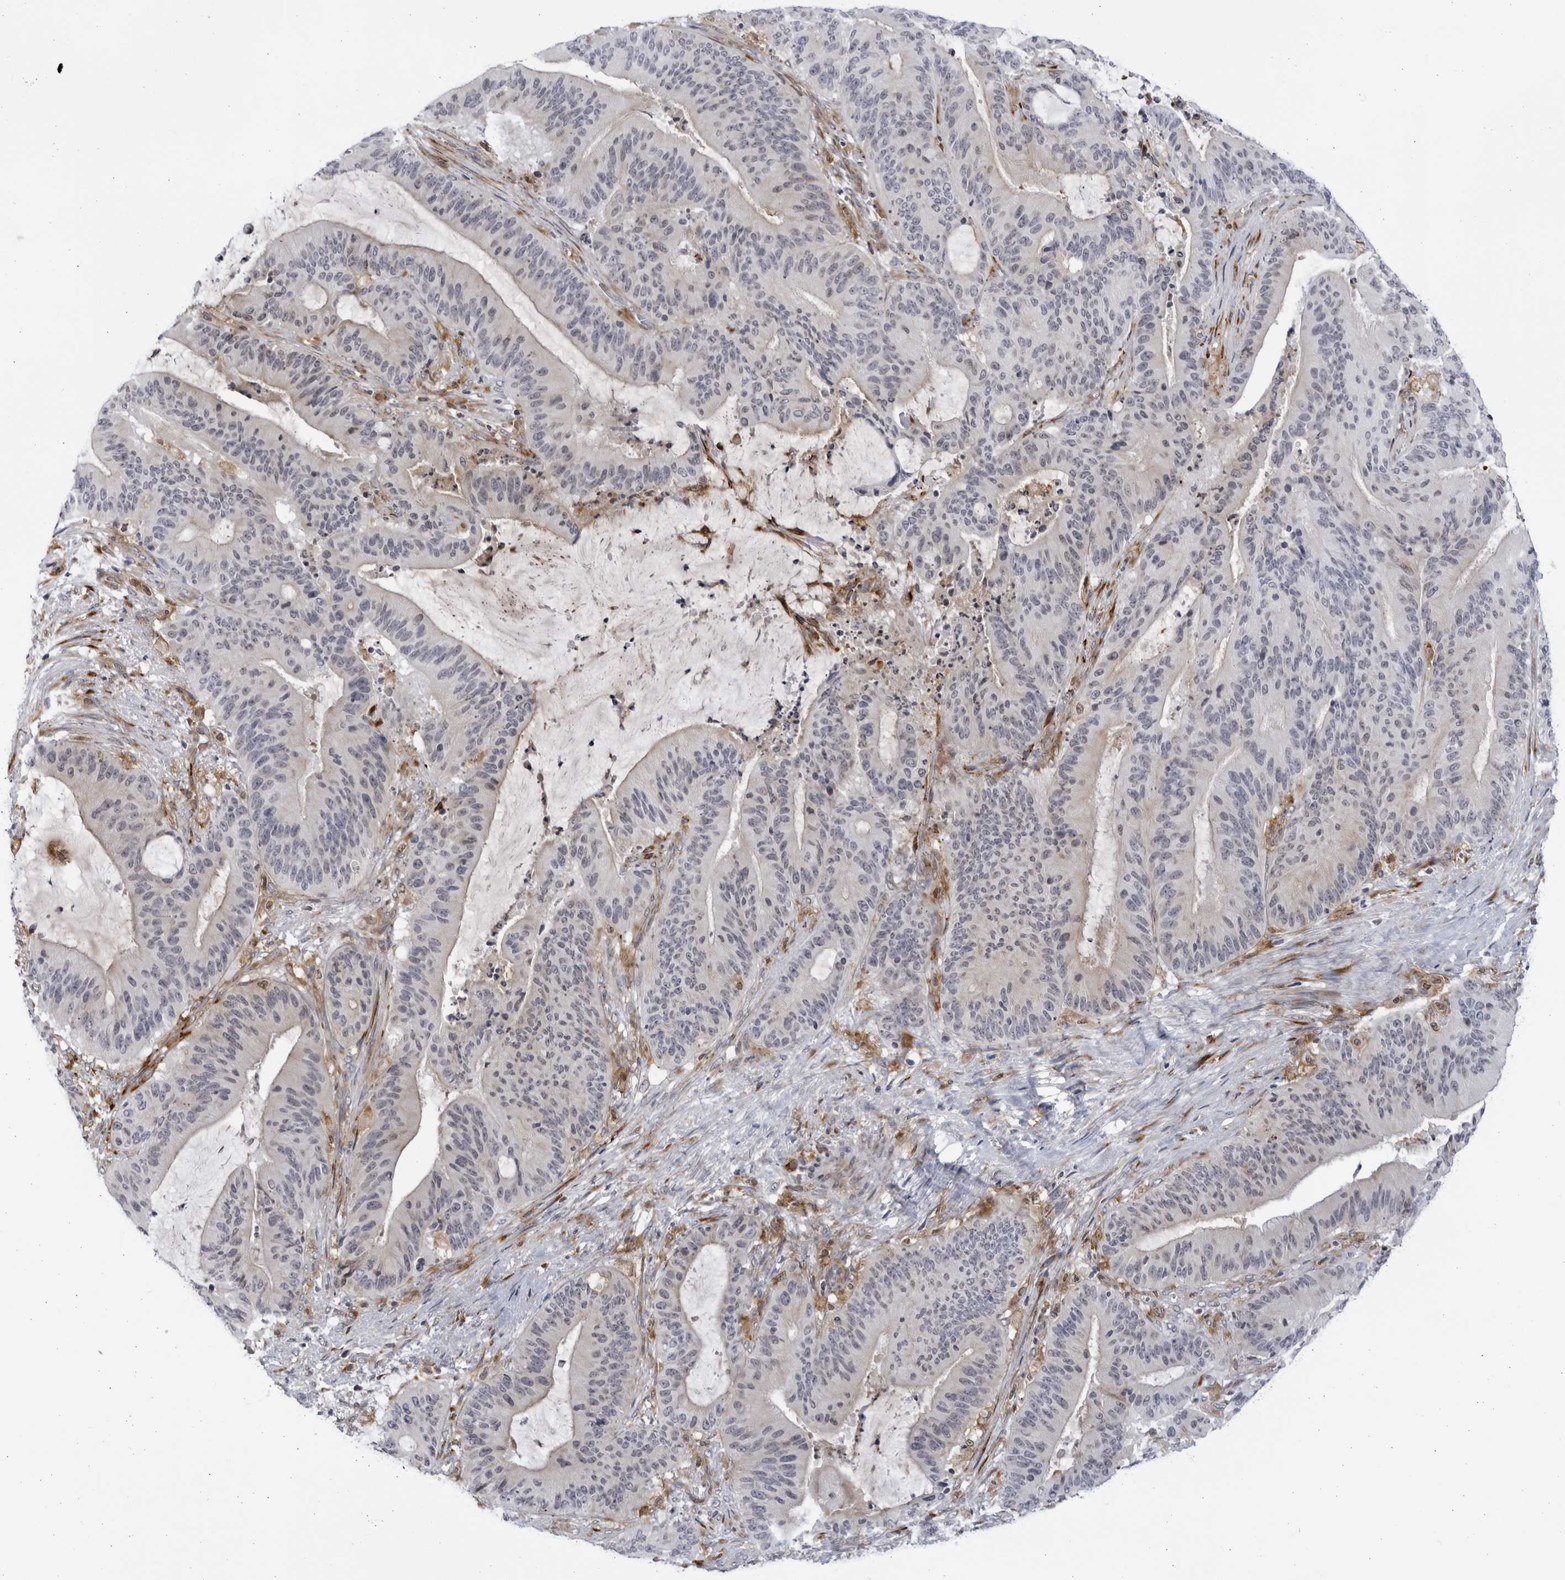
{"staining": {"intensity": "negative", "quantity": "none", "location": "none"}, "tissue": "liver cancer", "cell_type": "Tumor cells", "image_type": "cancer", "snomed": [{"axis": "morphology", "description": "Normal tissue, NOS"}, {"axis": "morphology", "description": "Cholangiocarcinoma"}, {"axis": "topography", "description": "Liver"}, {"axis": "topography", "description": "Peripheral nerve tissue"}], "caption": "This is an IHC micrograph of liver cholangiocarcinoma. There is no expression in tumor cells.", "gene": "BMP2K", "patient": {"sex": "female", "age": 73}}